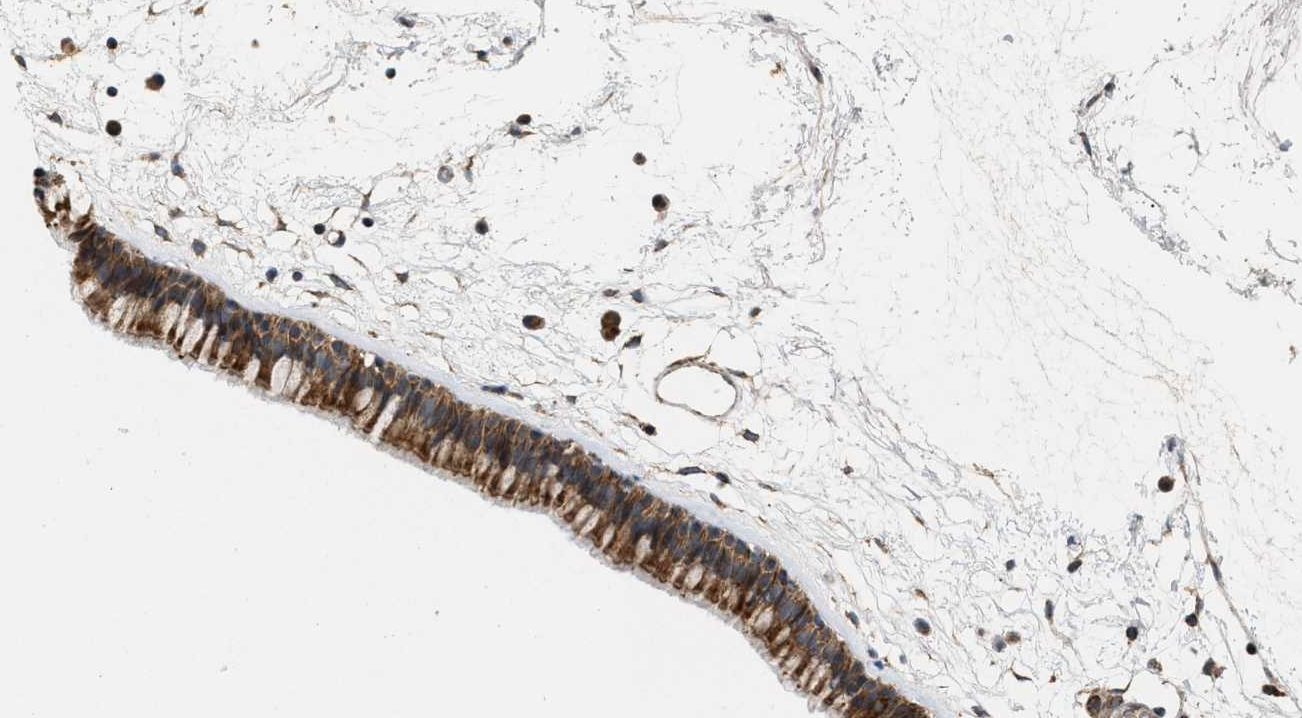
{"staining": {"intensity": "moderate", "quantity": ">75%", "location": "cytoplasmic/membranous"}, "tissue": "nasopharynx", "cell_type": "Respiratory epithelial cells", "image_type": "normal", "snomed": [{"axis": "morphology", "description": "Normal tissue, NOS"}, {"axis": "morphology", "description": "Inflammation, NOS"}, {"axis": "topography", "description": "Nasopharynx"}], "caption": "Immunohistochemical staining of unremarkable nasopharynx reveals moderate cytoplasmic/membranous protein staining in approximately >75% of respiratory epithelial cells. Nuclei are stained in blue.", "gene": "TACO1", "patient": {"sex": "male", "age": 48}}